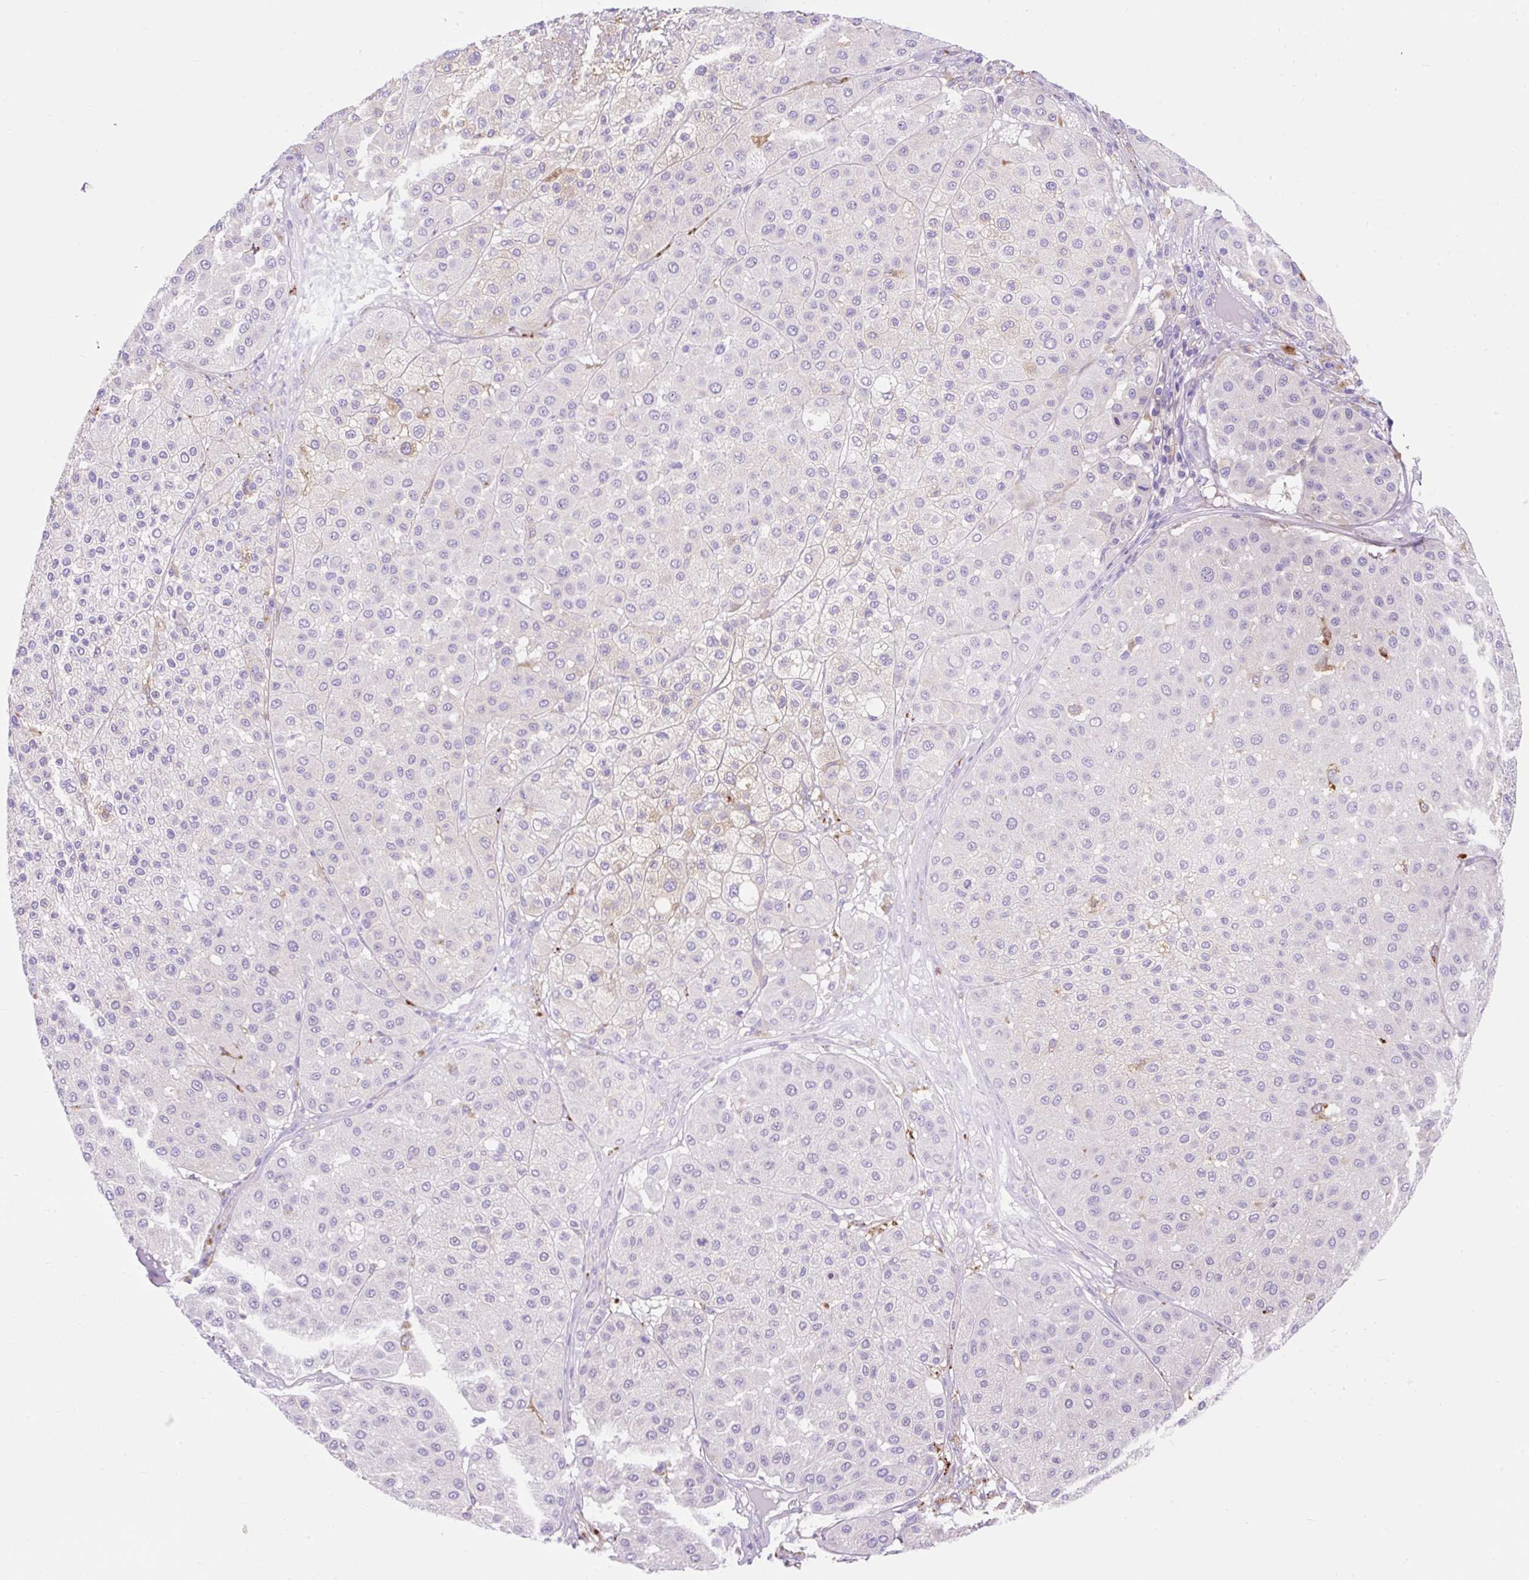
{"staining": {"intensity": "negative", "quantity": "none", "location": "none"}, "tissue": "melanoma", "cell_type": "Tumor cells", "image_type": "cancer", "snomed": [{"axis": "morphology", "description": "Malignant melanoma, Metastatic site"}, {"axis": "topography", "description": "Smooth muscle"}], "caption": "Protein analysis of malignant melanoma (metastatic site) displays no significant staining in tumor cells.", "gene": "HEXB", "patient": {"sex": "male", "age": 41}}